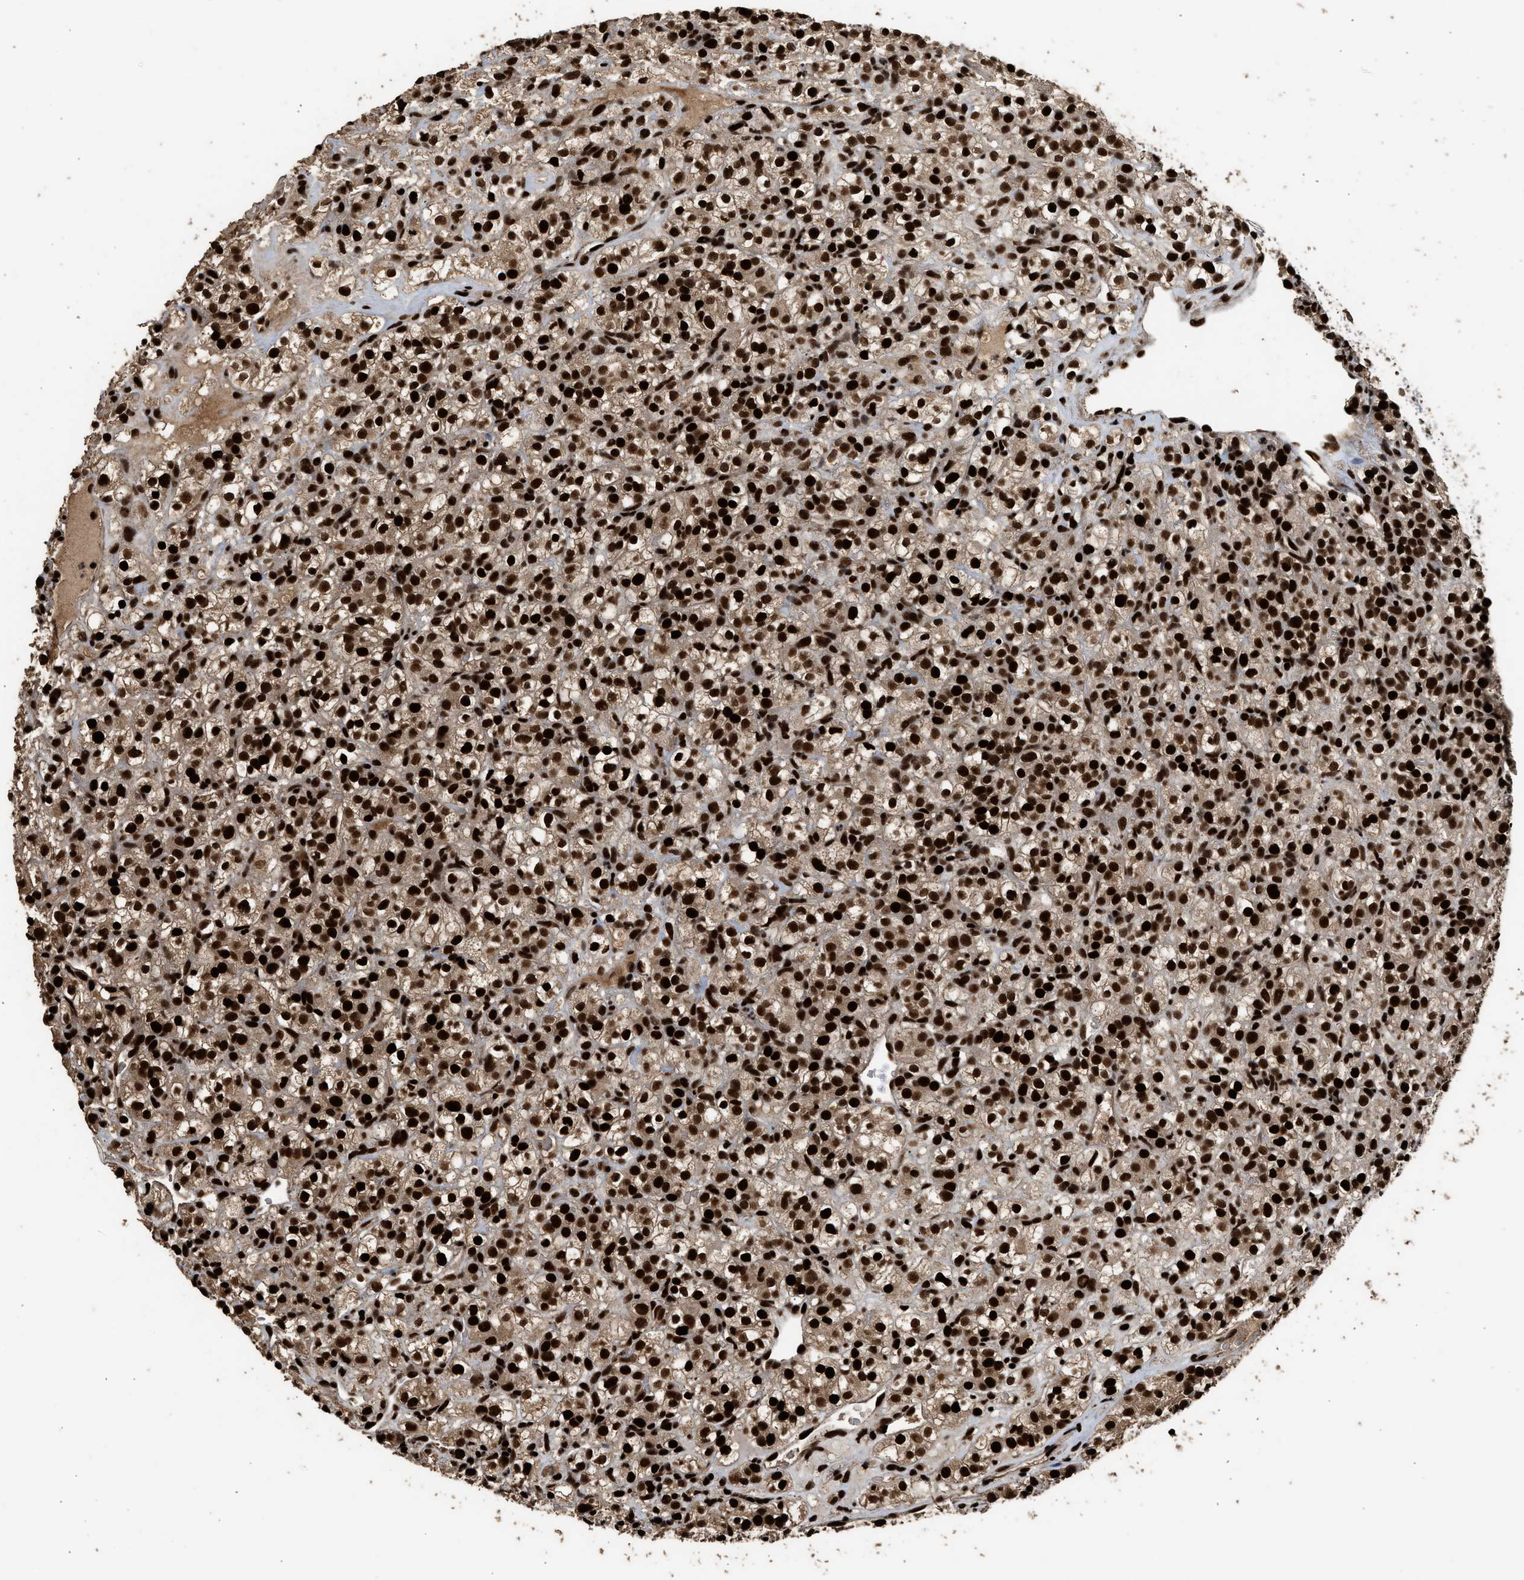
{"staining": {"intensity": "strong", "quantity": ">75%", "location": "nuclear"}, "tissue": "renal cancer", "cell_type": "Tumor cells", "image_type": "cancer", "snomed": [{"axis": "morphology", "description": "Normal tissue, NOS"}, {"axis": "morphology", "description": "Adenocarcinoma, NOS"}, {"axis": "topography", "description": "Kidney"}], "caption": "Protein staining reveals strong nuclear expression in approximately >75% of tumor cells in renal cancer. Immunohistochemistry (ihc) stains the protein in brown and the nuclei are stained blue.", "gene": "PPP4R3B", "patient": {"sex": "female", "age": 72}}